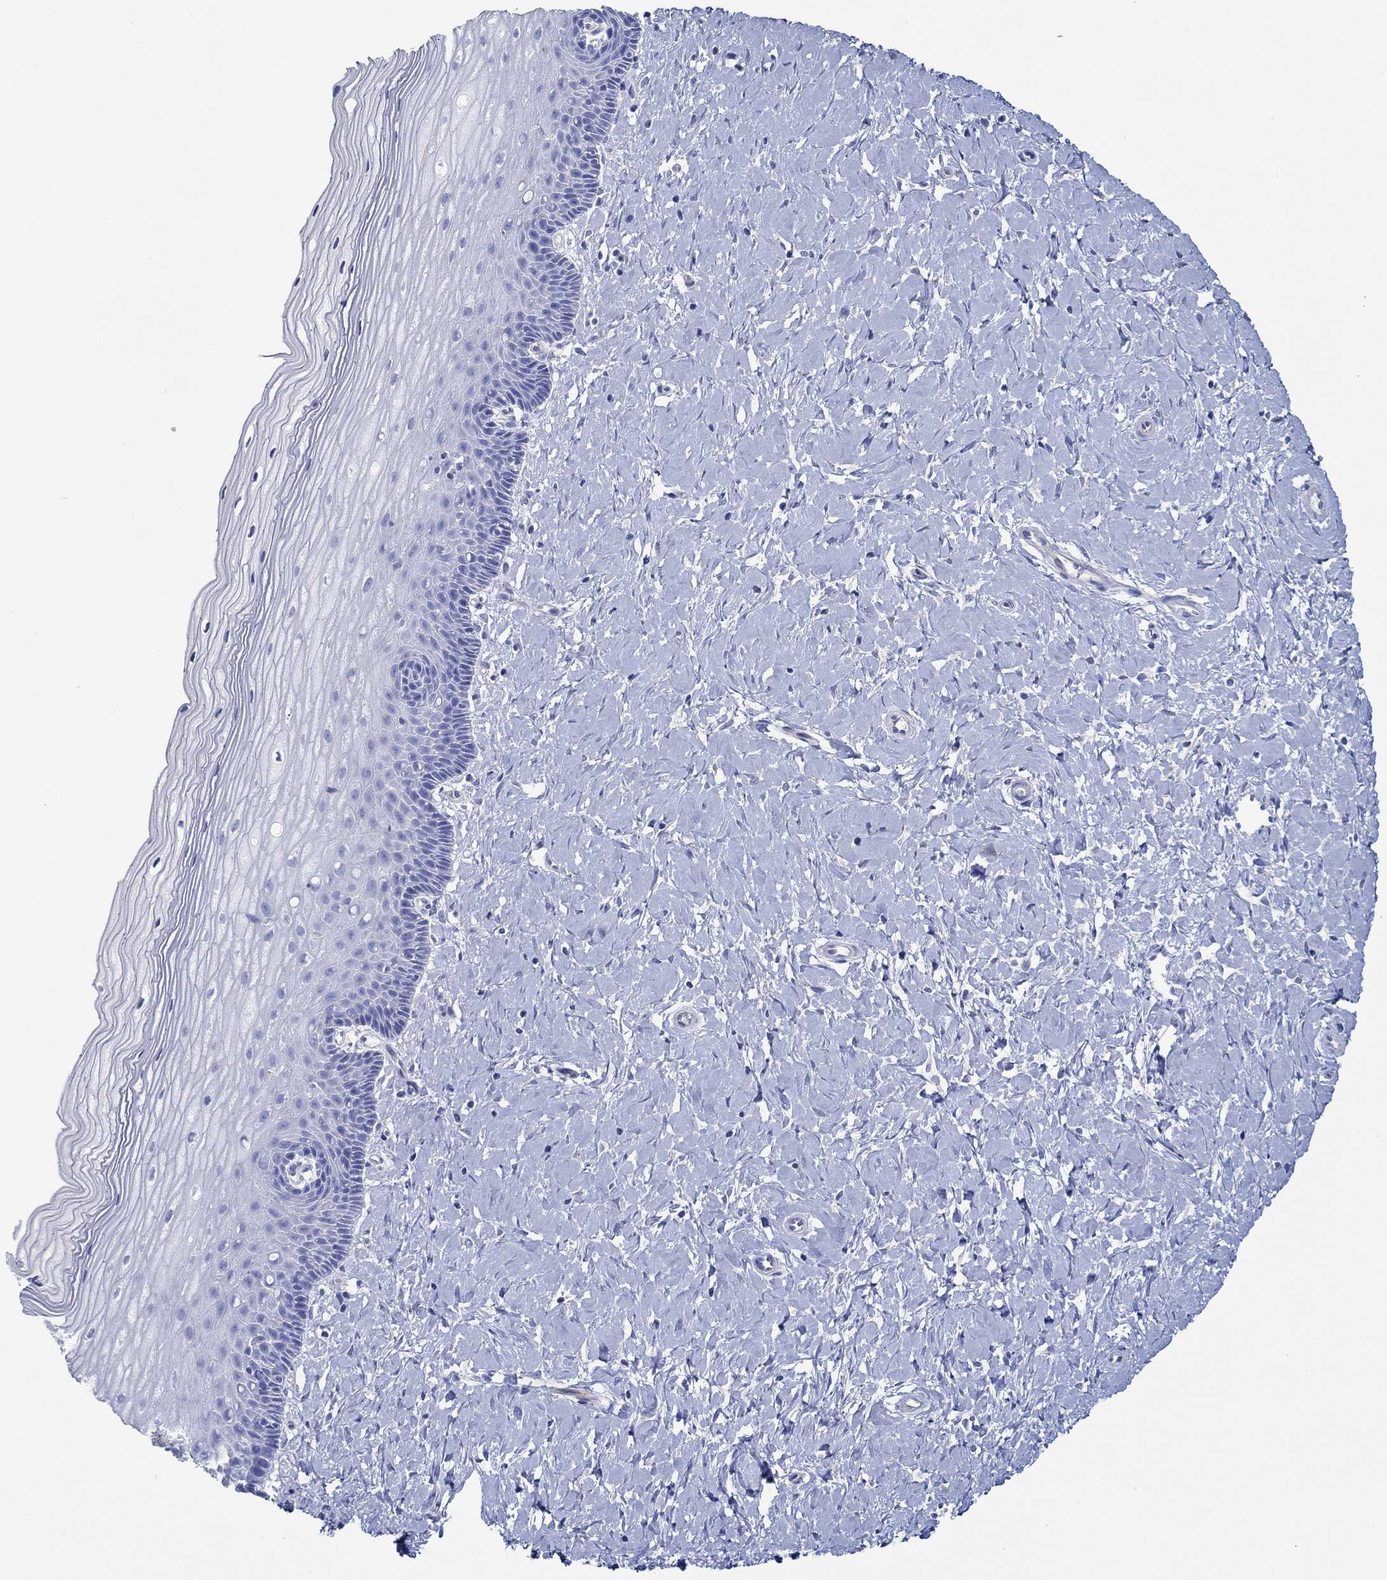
{"staining": {"intensity": "strong", "quantity": "<25%", "location": "cytoplasmic/membranous"}, "tissue": "cervix", "cell_type": "Glandular cells", "image_type": "normal", "snomed": [{"axis": "morphology", "description": "Normal tissue, NOS"}, {"axis": "topography", "description": "Cervix"}], "caption": "IHC staining of normal cervix, which demonstrates medium levels of strong cytoplasmic/membranous positivity in approximately <25% of glandular cells indicating strong cytoplasmic/membranous protein expression. The staining was performed using DAB (3,3'-diaminobenzidine) (brown) for protein detection and nuclei were counterstained in hematoxylin (blue).", "gene": "IGFBP6", "patient": {"sex": "female", "age": 37}}